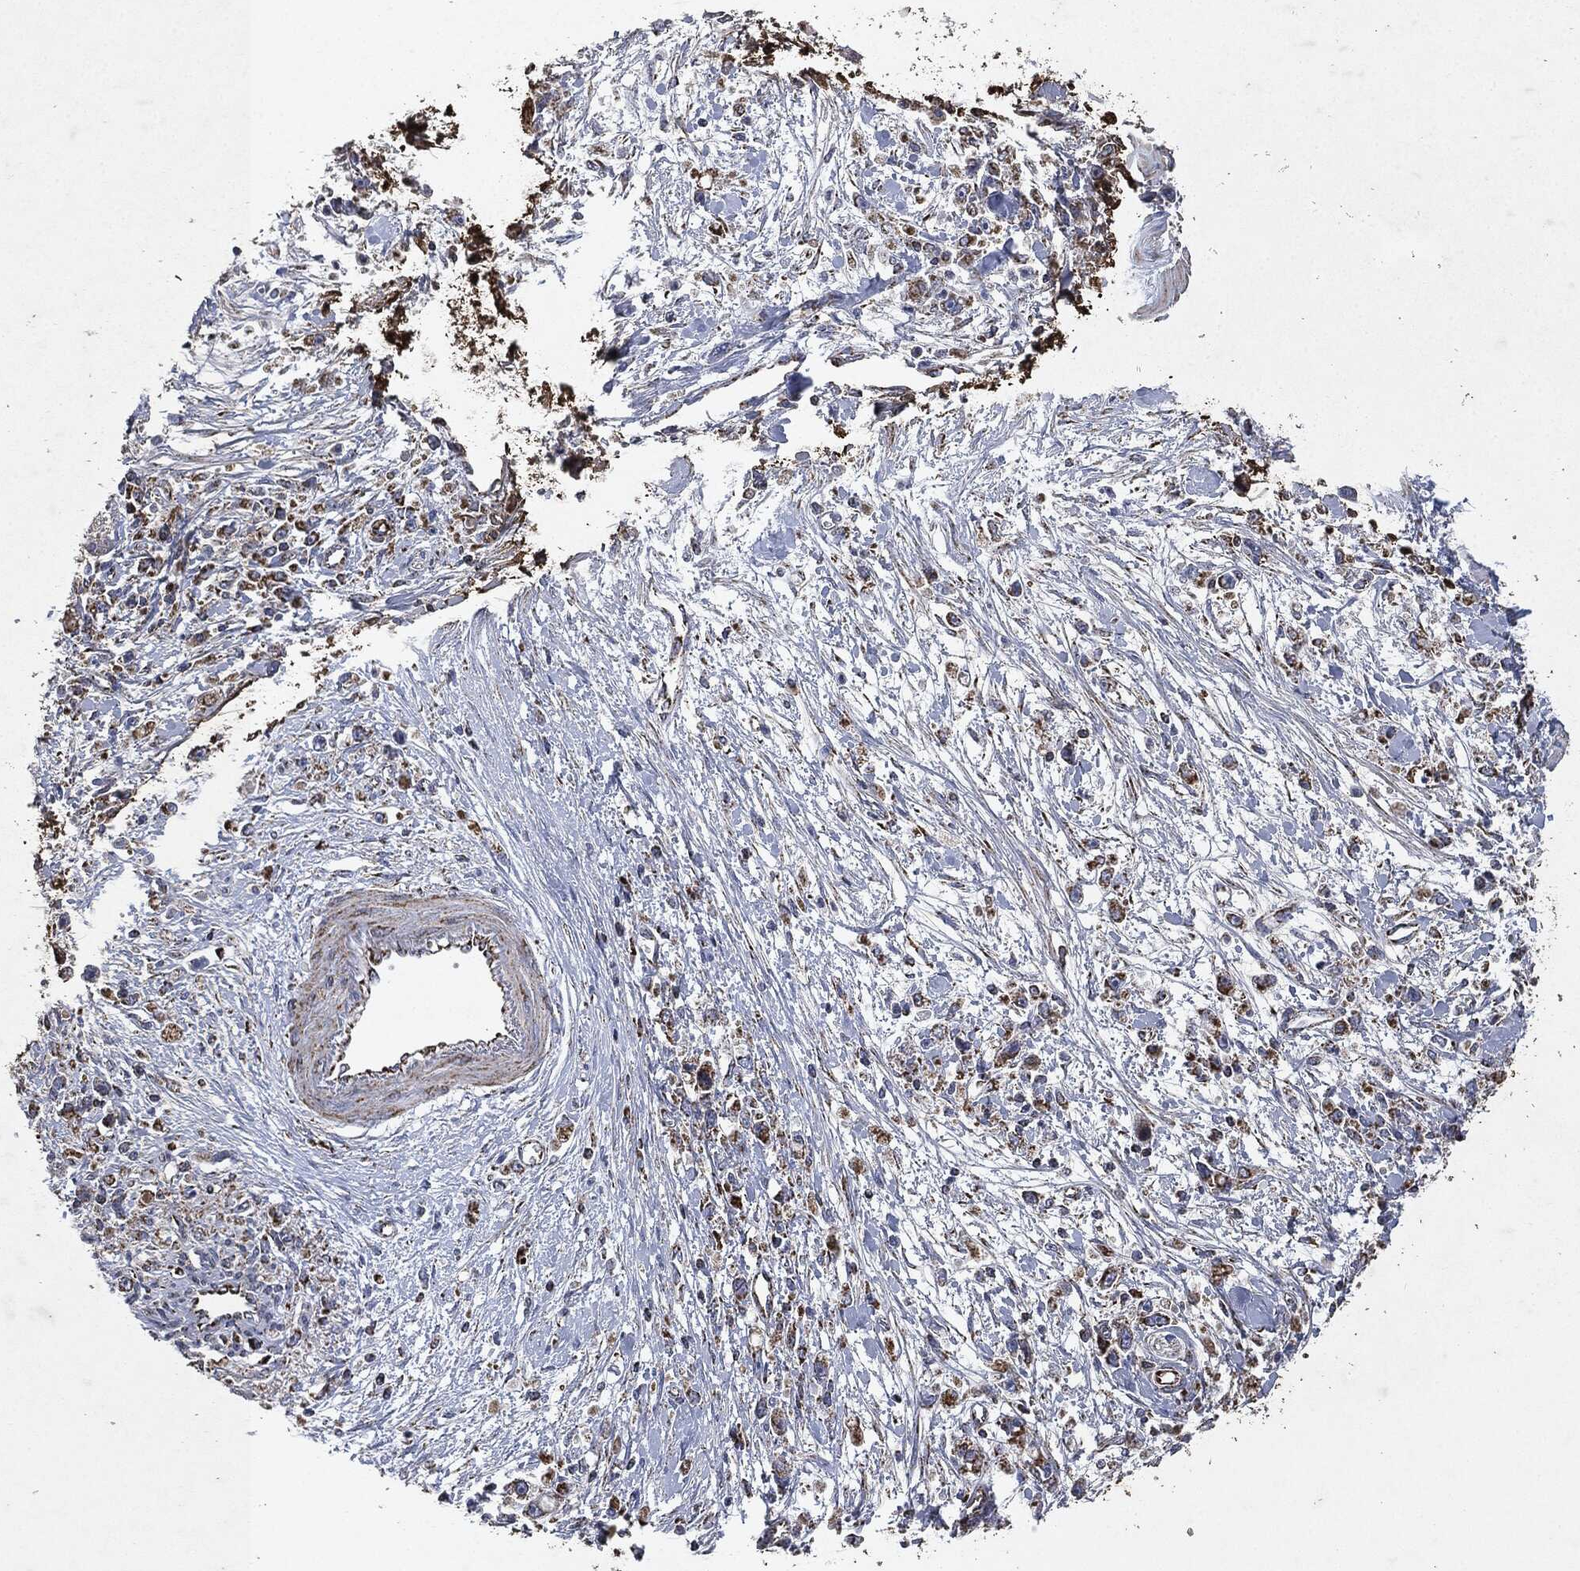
{"staining": {"intensity": "strong", "quantity": ">75%", "location": "cytoplasmic/membranous"}, "tissue": "stomach cancer", "cell_type": "Tumor cells", "image_type": "cancer", "snomed": [{"axis": "morphology", "description": "Adenocarcinoma, NOS"}, {"axis": "topography", "description": "Stomach"}], "caption": "Human stomach cancer (adenocarcinoma) stained for a protein (brown) shows strong cytoplasmic/membranous positive staining in about >75% of tumor cells.", "gene": "RYK", "patient": {"sex": "female", "age": 59}}